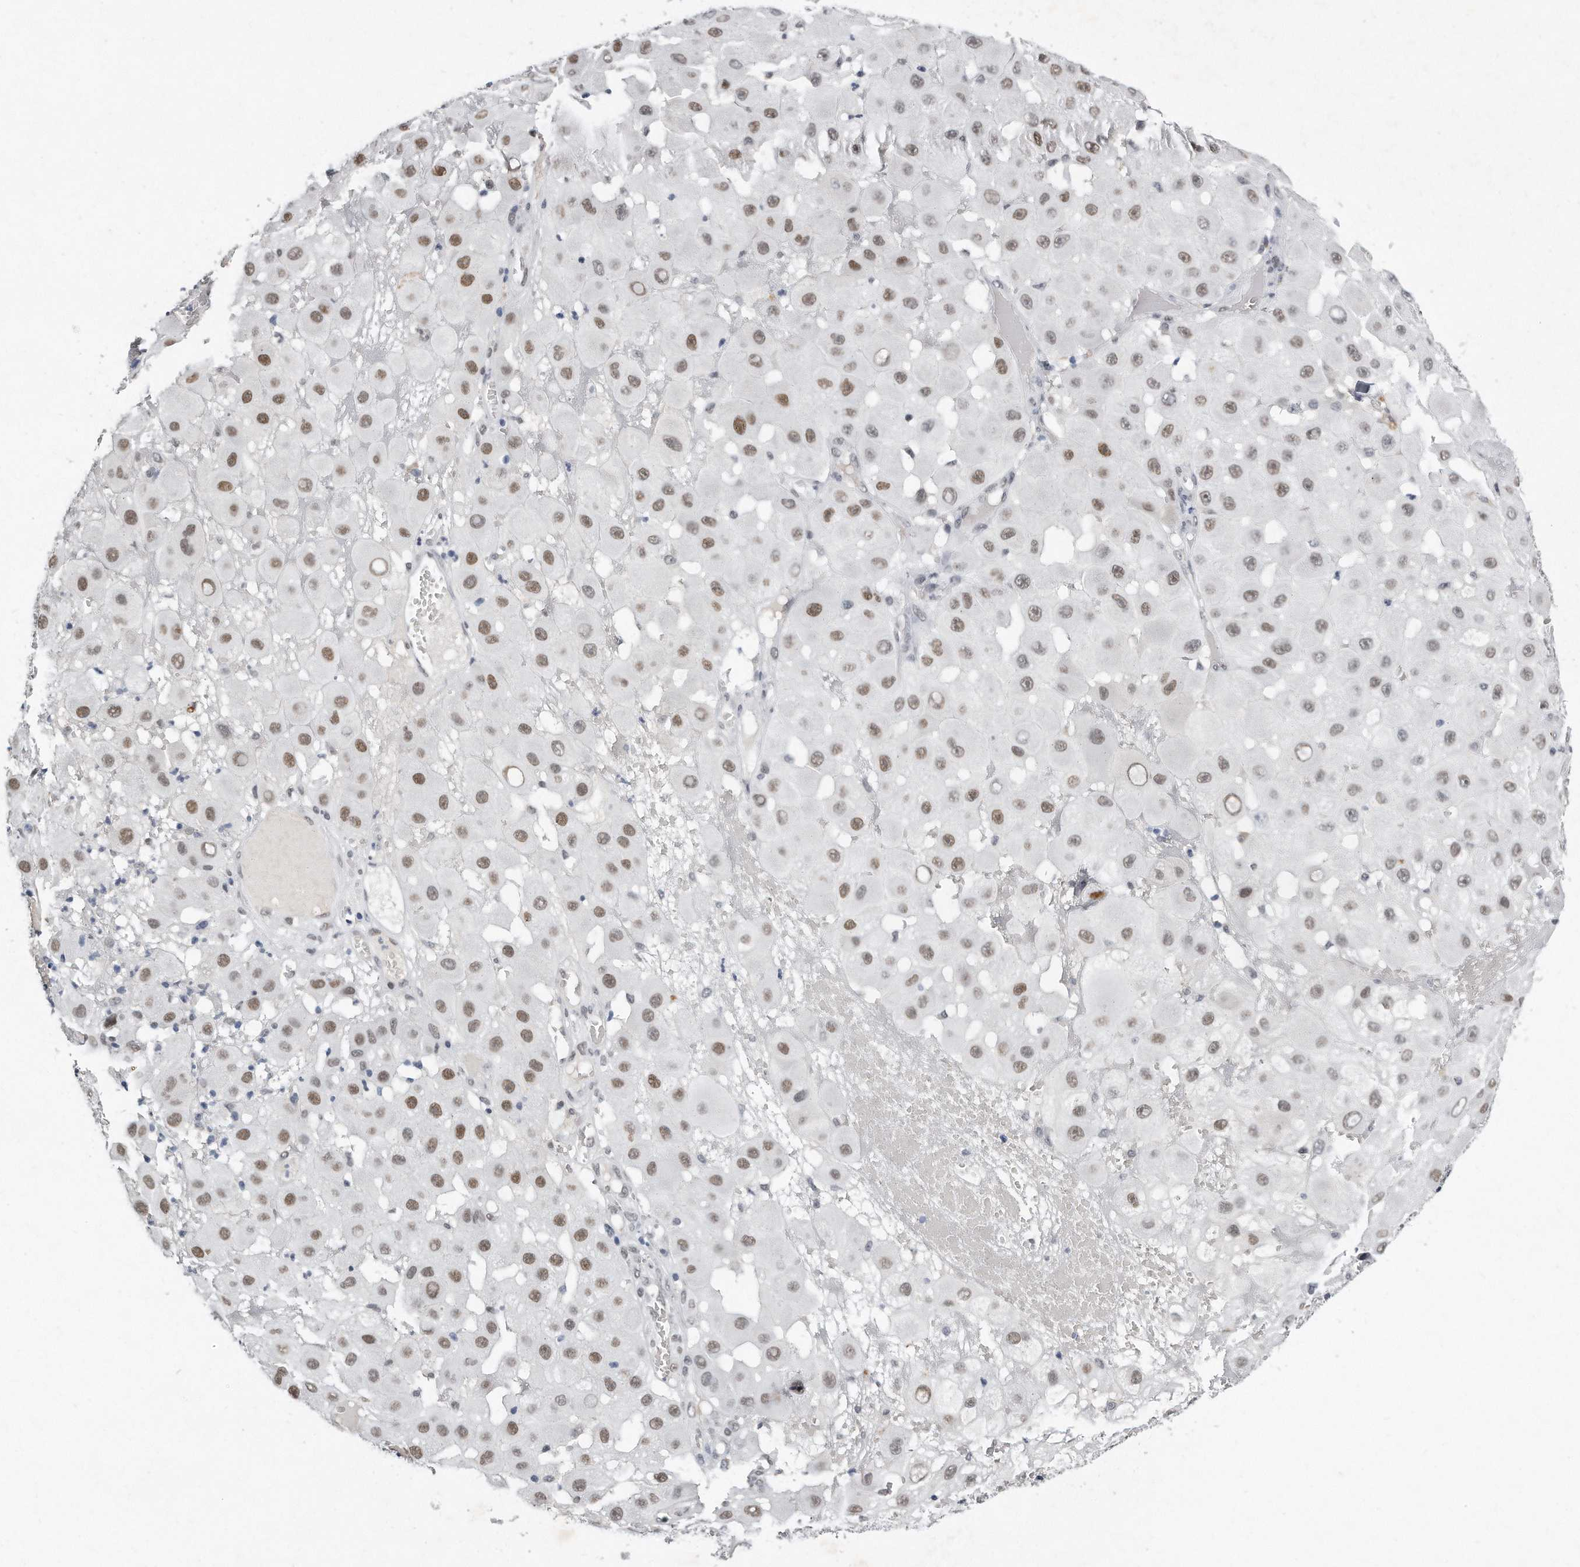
{"staining": {"intensity": "moderate", "quantity": ">75%", "location": "nuclear"}, "tissue": "melanoma", "cell_type": "Tumor cells", "image_type": "cancer", "snomed": [{"axis": "morphology", "description": "Malignant melanoma, NOS"}, {"axis": "topography", "description": "Skin"}], "caption": "Brown immunohistochemical staining in human malignant melanoma reveals moderate nuclear staining in approximately >75% of tumor cells.", "gene": "CTBP2", "patient": {"sex": "female", "age": 81}}